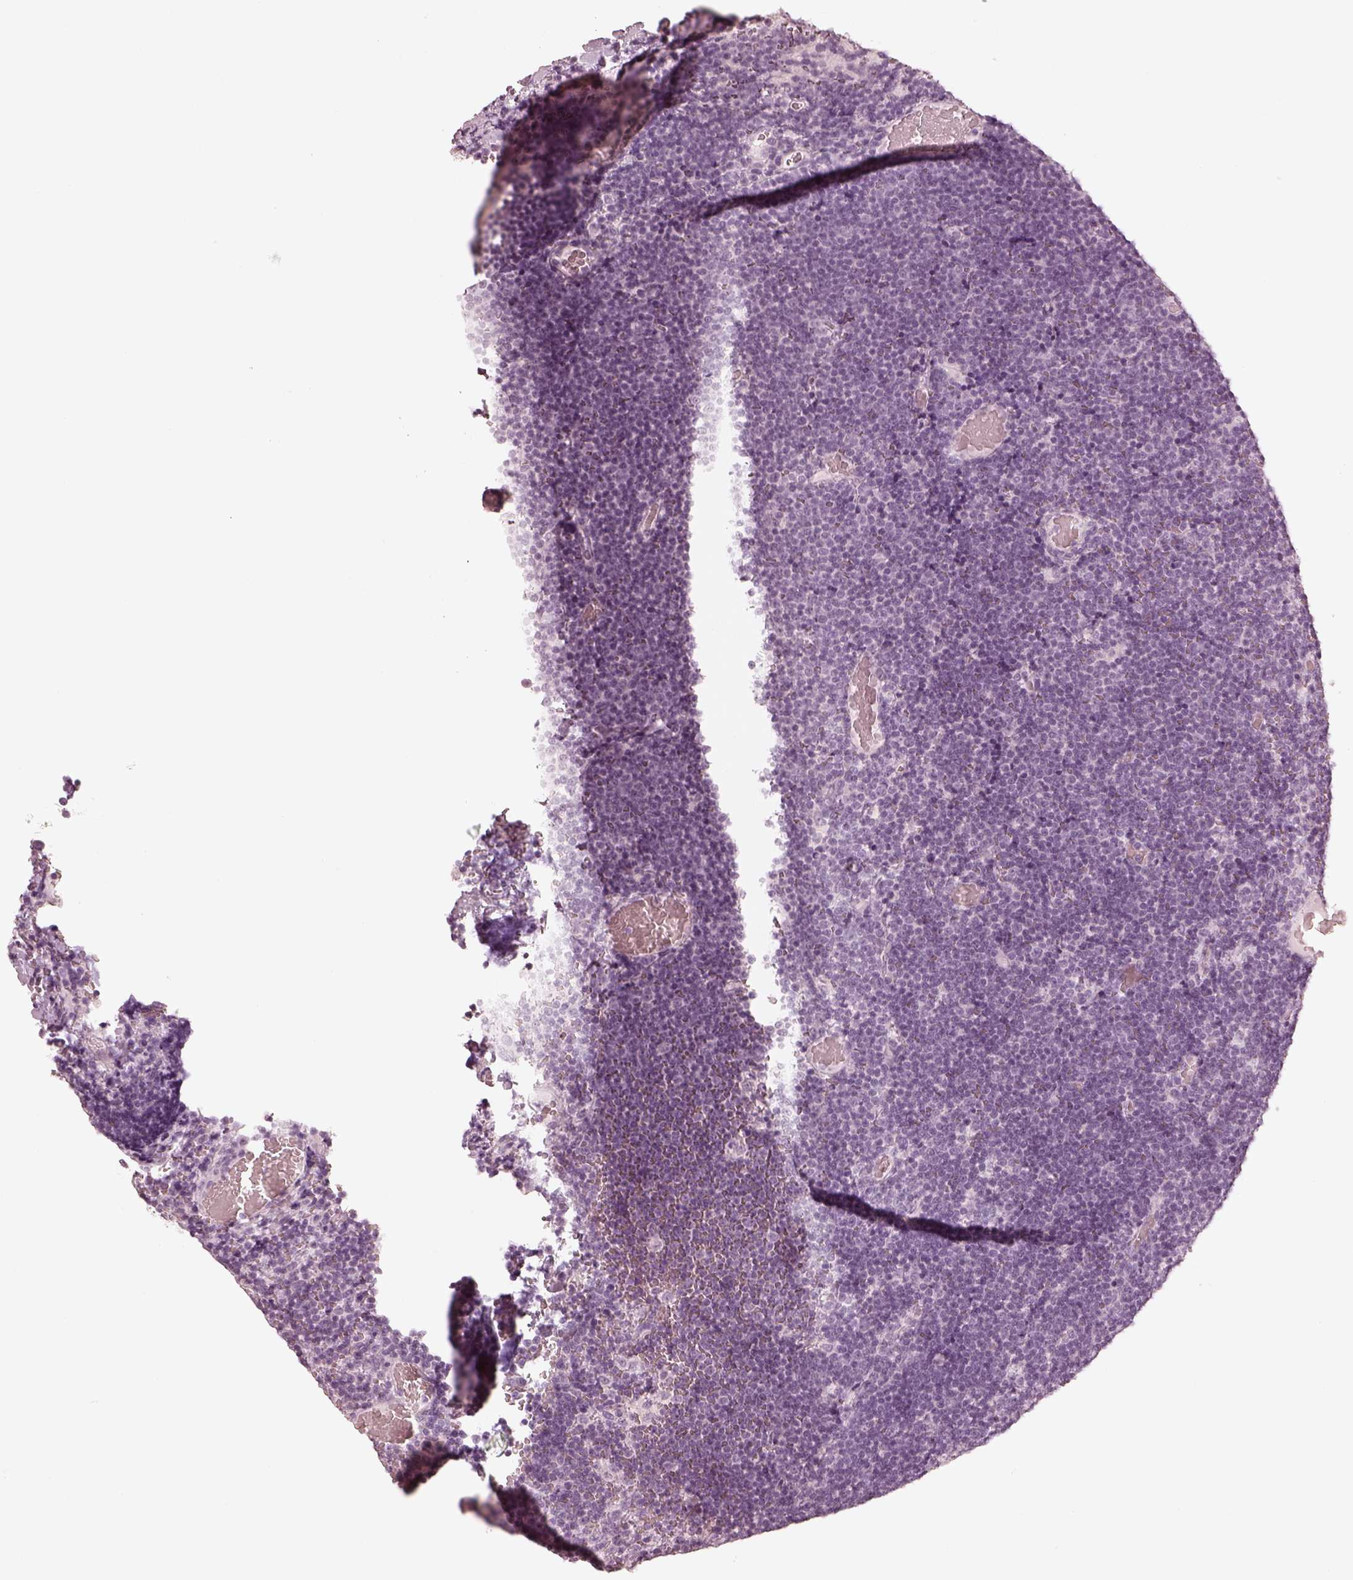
{"staining": {"intensity": "negative", "quantity": "none", "location": "none"}, "tissue": "lymphoma", "cell_type": "Tumor cells", "image_type": "cancer", "snomed": [{"axis": "morphology", "description": "Malignant lymphoma, non-Hodgkin's type, Low grade"}, {"axis": "topography", "description": "Brain"}], "caption": "An image of lymphoma stained for a protein shows no brown staining in tumor cells.", "gene": "CALR3", "patient": {"sex": "female", "age": 66}}